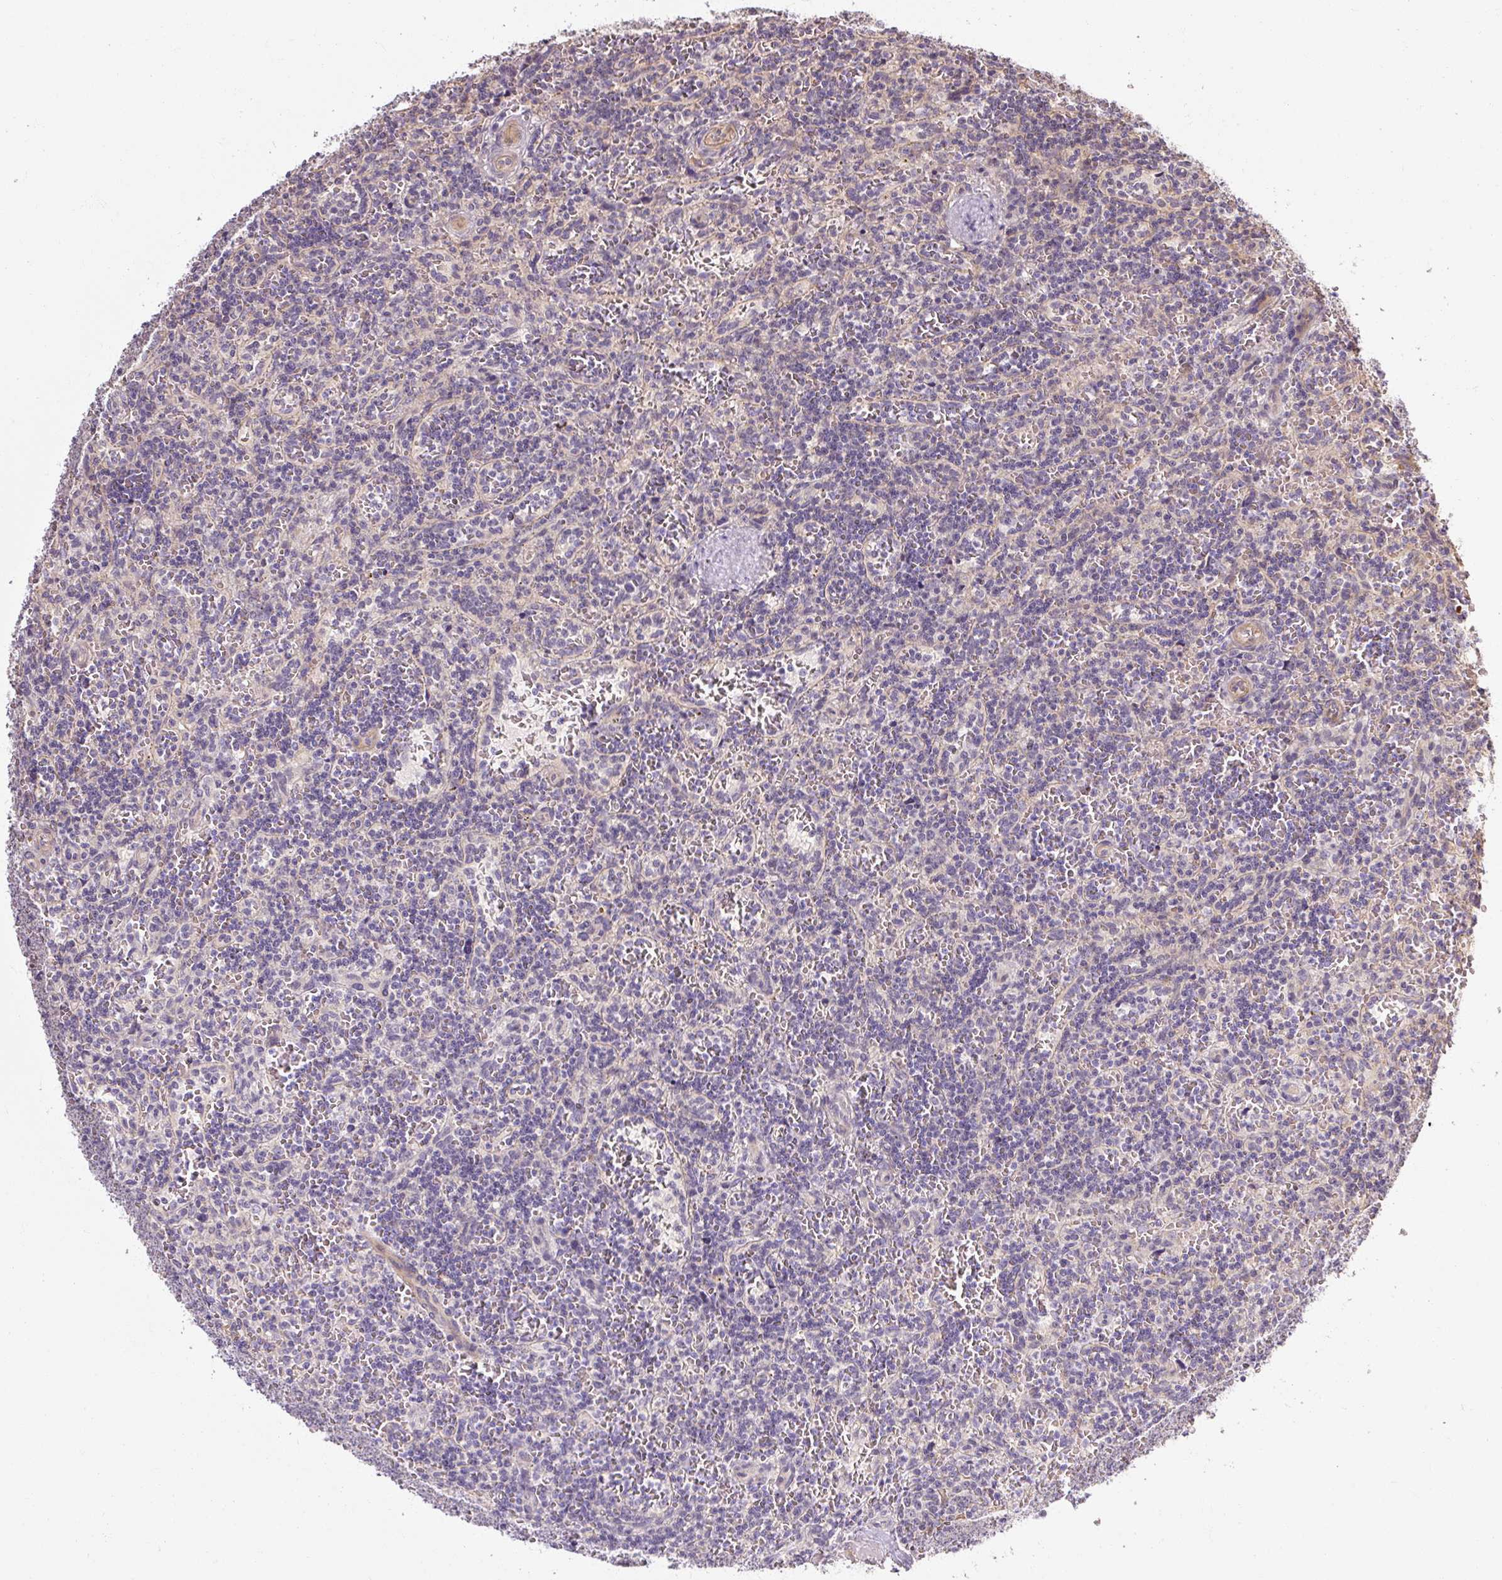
{"staining": {"intensity": "negative", "quantity": "none", "location": "none"}, "tissue": "lymphoma", "cell_type": "Tumor cells", "image_type": "cancer", "snomed": [{"axis": "morphology", "description": "Malignant lymphoma, non-Hodgkin's type, Low grade"}, {"axis": "topography", "description": "Spleen"}], "caption": "The micrograph shows no significant expression in tumor cells of lymphoma.", "gene": "RB1CC1", "patient": {"sex": "male", "age": 73}}